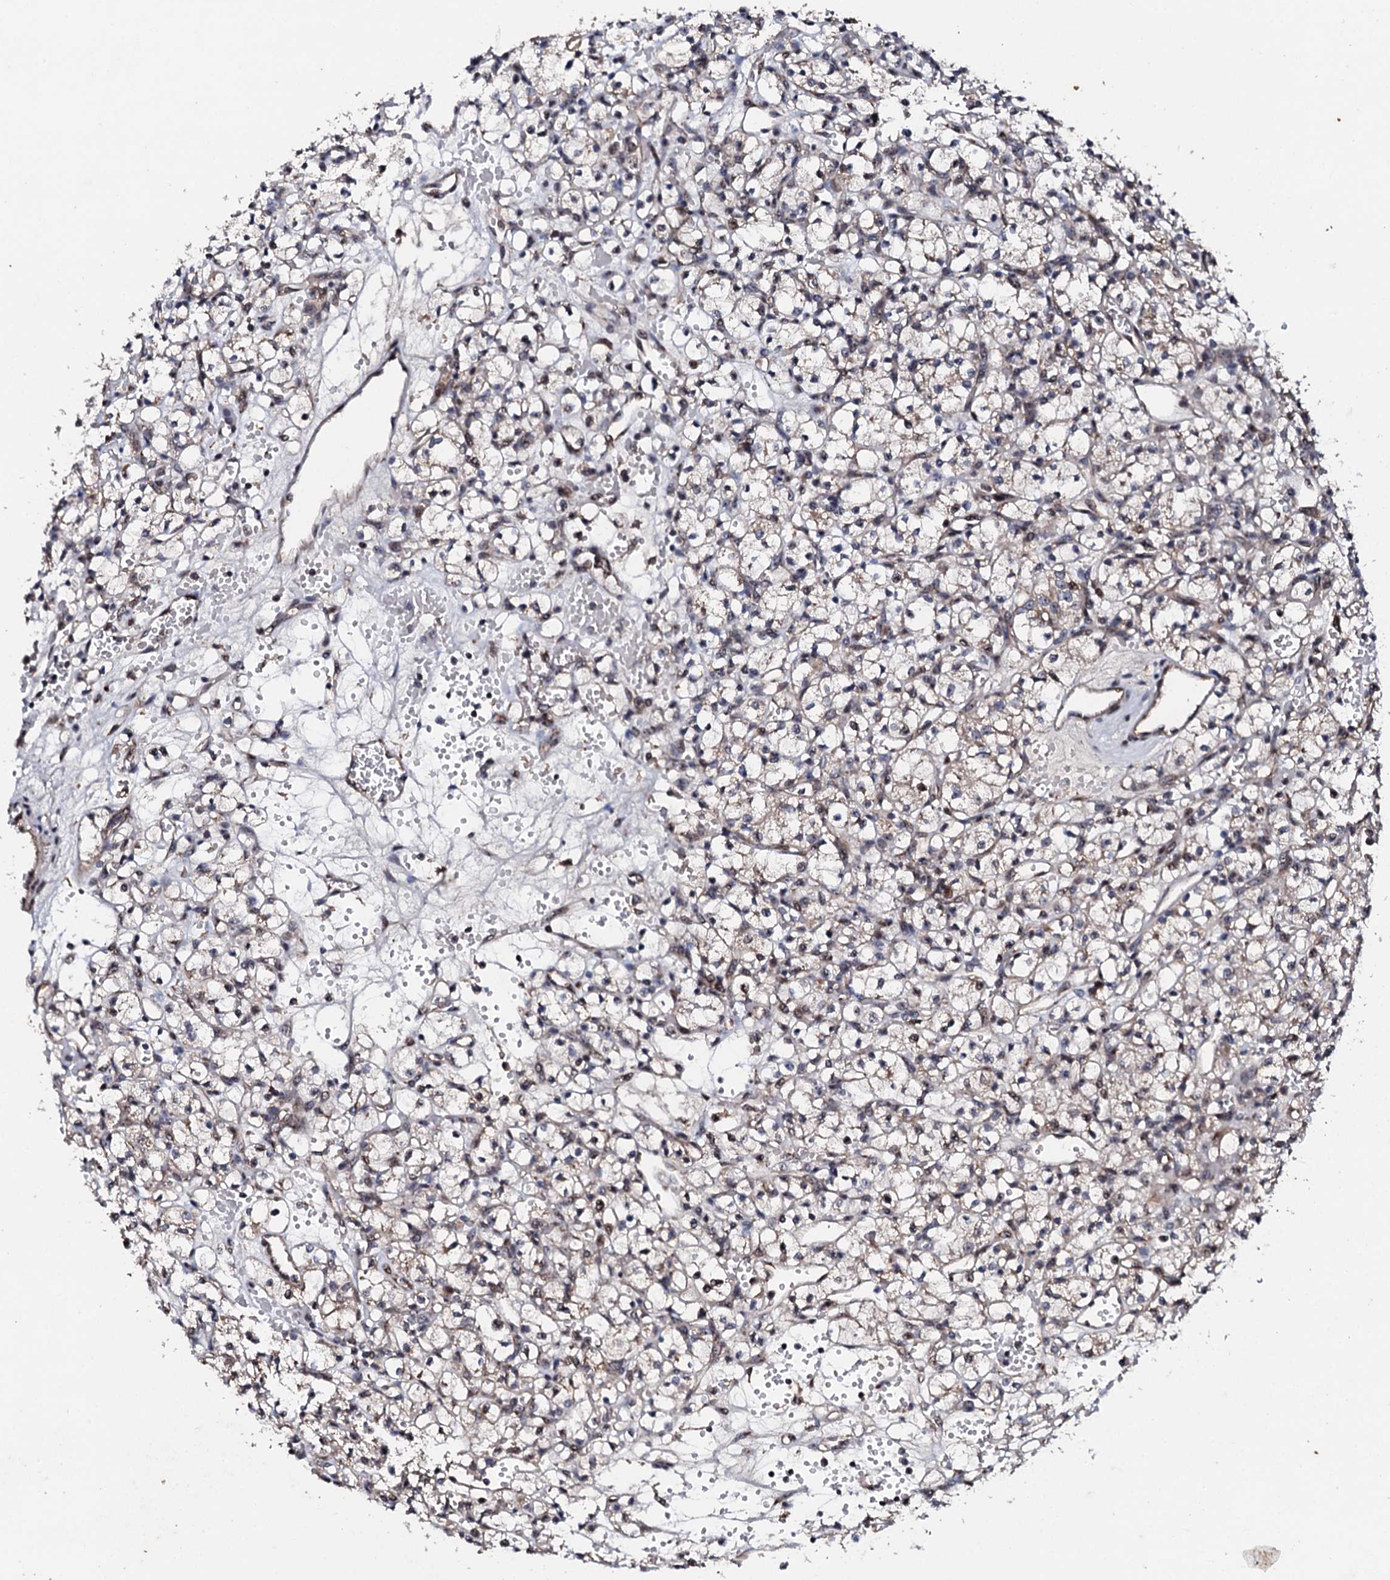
{"staining": {"intensity": "negative", "quantity": "none", "location": "none"}, "tissue": "renal cancer", "cell_type": "Tumor cells", "image_type": "cancer", "snomed": [{"axis": "morphology", "description": "Adenocarcinoma, NOS"}, {"axis": "topography", "description": "Kidney"}], "caption": "A photomicrograph of renal cancer (adenocarcinoma) stained for a protein demonstrates no brown staining in tumor cells. (DAB immunohistochemistry (IHC) with hematoxylin counter stain).", "gene": "FAM111A", "patient": {"sex": "female", "age": 59}}